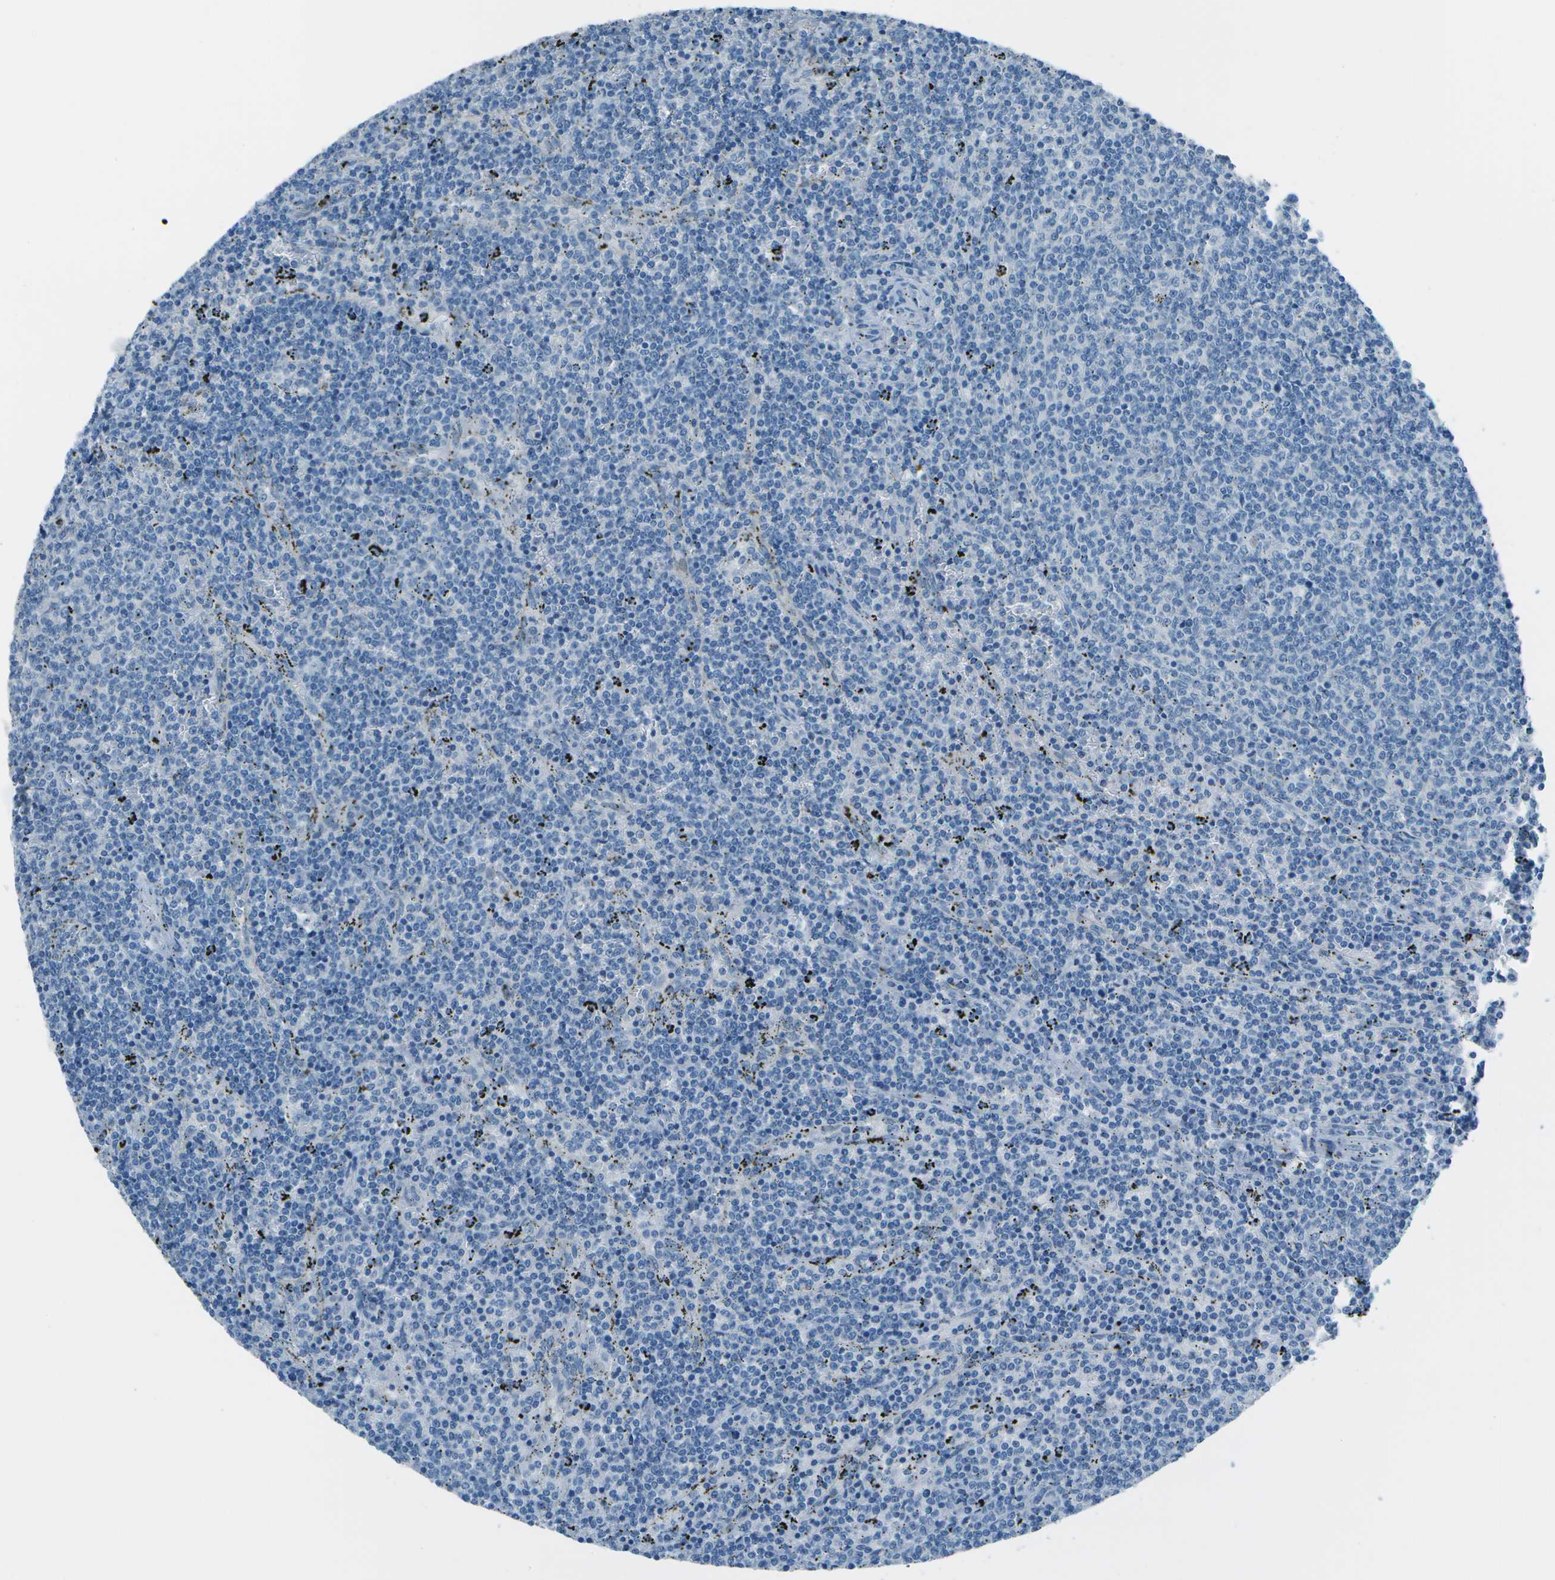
{"staining": {"intensity": "negative", "quantity": "none", "location": "none"}, "tissue": "lymphoma", "cell_type": "Tumor cells", "image_type": "cancer", "snomed": [{"axis": "morphology", "description": "Malignant lymphoma, non-Hodgkin's type, Low grade"}, {"axis": "topography", "description": "Spleen"}], "caption": "Photomicrograph shows no significant protein positivity in tumor cells of lymphoma. (Brightfield microscopy of DAB (3,3'-diaminobenzidine) immunohistochemistry at high magnification).", "gene": "FGF1", "patient": {"sex": "female", "age": 50}}